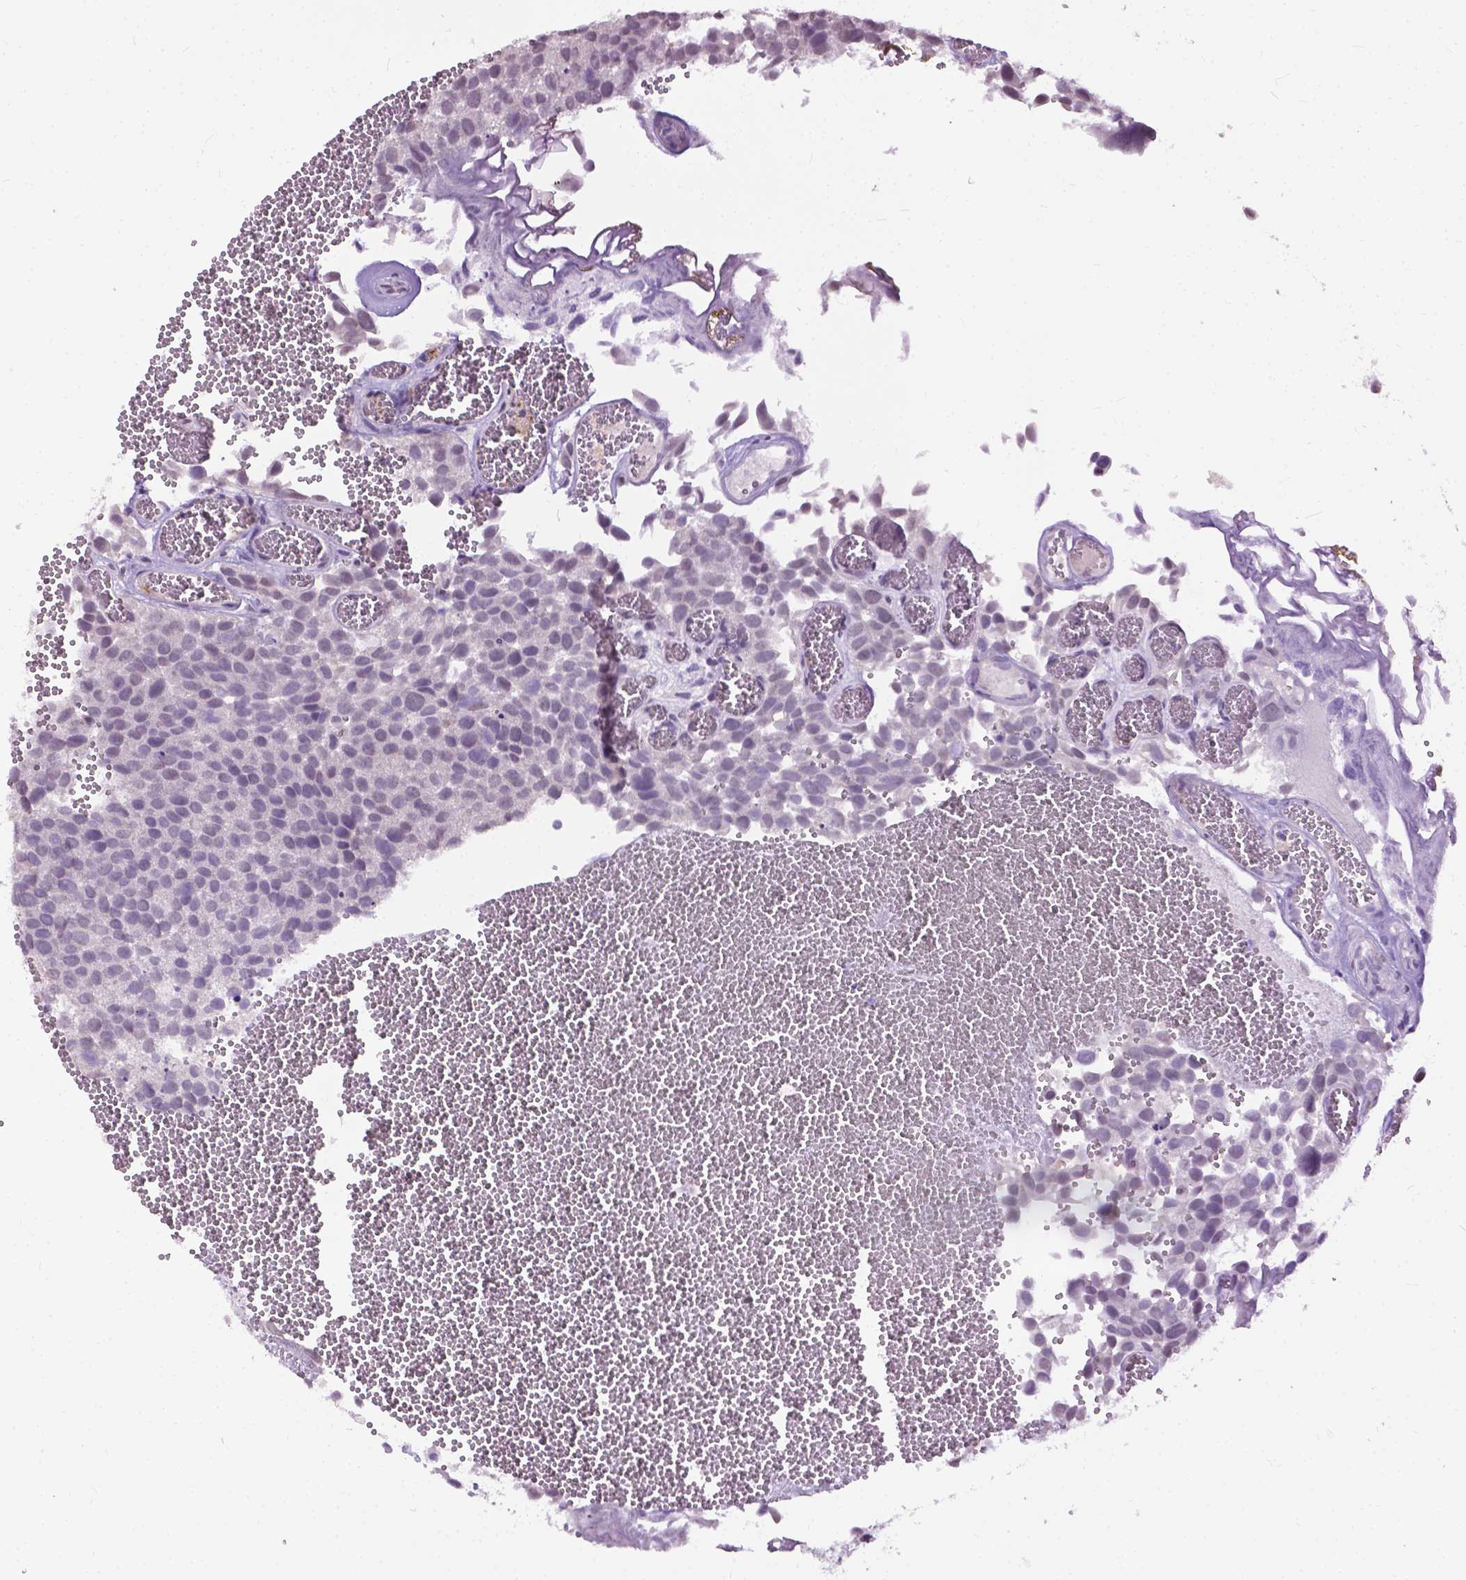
{"staining": {"intensity": "negative", "quantity": "none", "location": "none"}, "tissue": "urothelial cancer", "cell_type": "Tumor cells", "image_type": "cancer", "snomed": [{"axis": "morphology", "description": "Urothelial carcinoma, Low grade"}, {"axis": "topography", "description": "Urinary bladder"}], "caption": "Human urothelial cancer stained for a protein using IHC shows no expression in tumor cells.", "gene": "GPR37L1", "patient": {"sex": "female", "age": 69}}